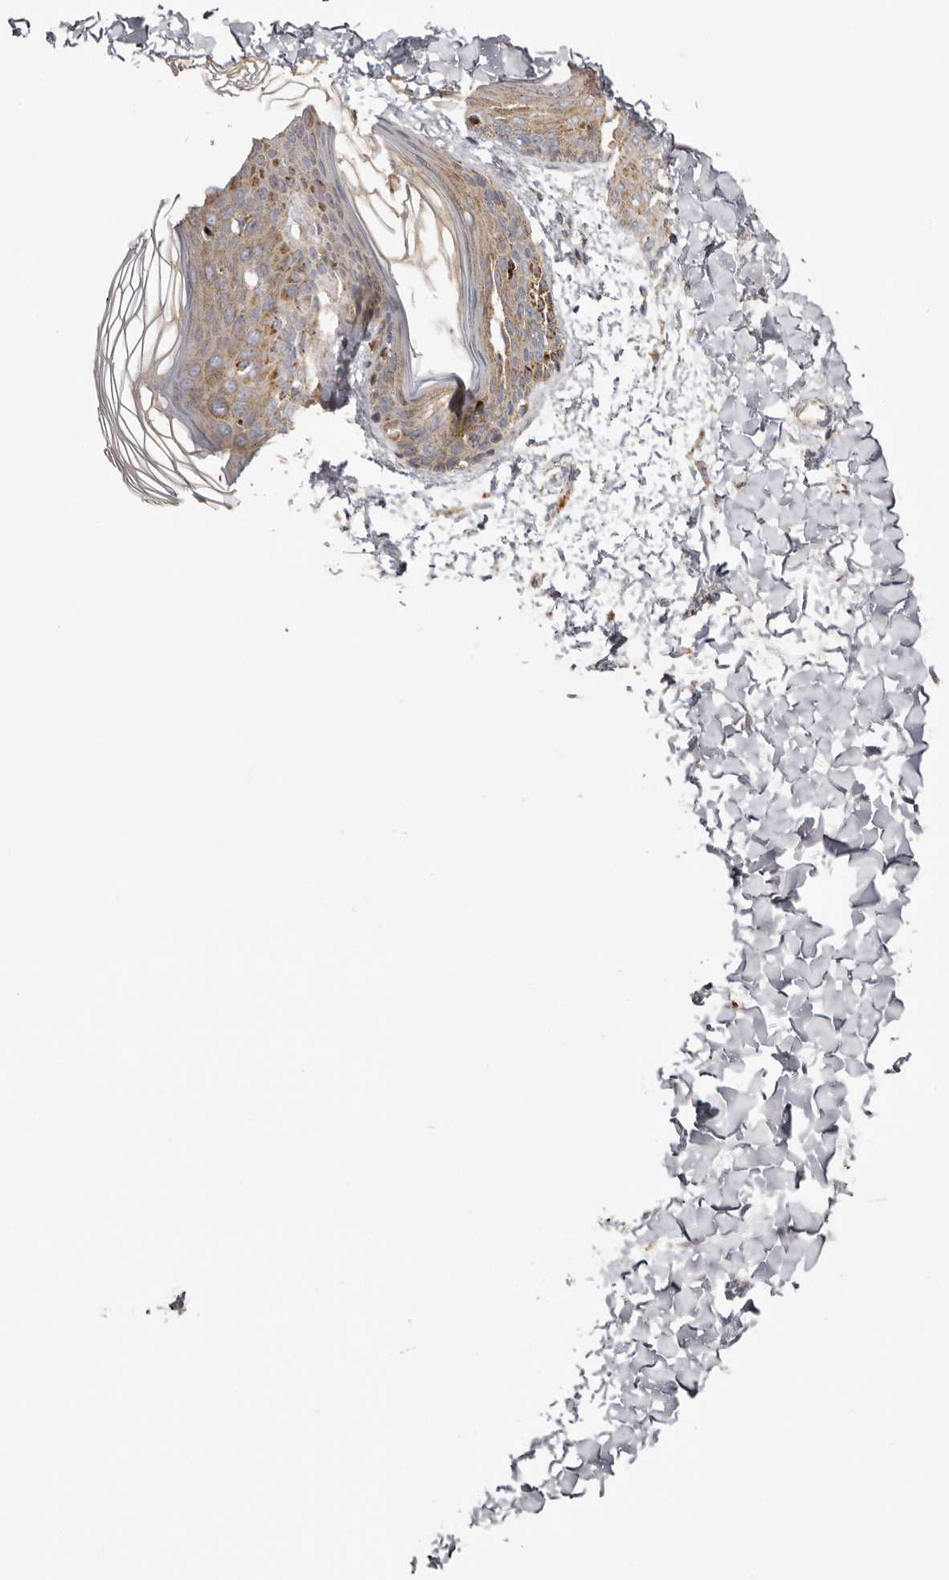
{"staining": {"intensity": "moderate", "quantity": ">75%", "location": "cytoplasmic/membranous"}, "tissue": "skin", "cell_type": "Fibroblasts", "image_type": "normal", "snomed": [{"axis": "morphology", "description": "Normal tissue, NOS"}, {"axis": "morphology", "description": "Neoplasm, benign, NOS"}, {"axis": "topography", "description": "Skin"}, {"axis": "topography", "description": "Soft tissue"}], "caption": "This histopathology image demonstrates IHC staining of unremarkable human skin, with medium moderate cytoplasmic/membranous staining in about >75% of fibroblasts.", "gene": "GRN", "patient": {"sex": "male", "age": 26}}